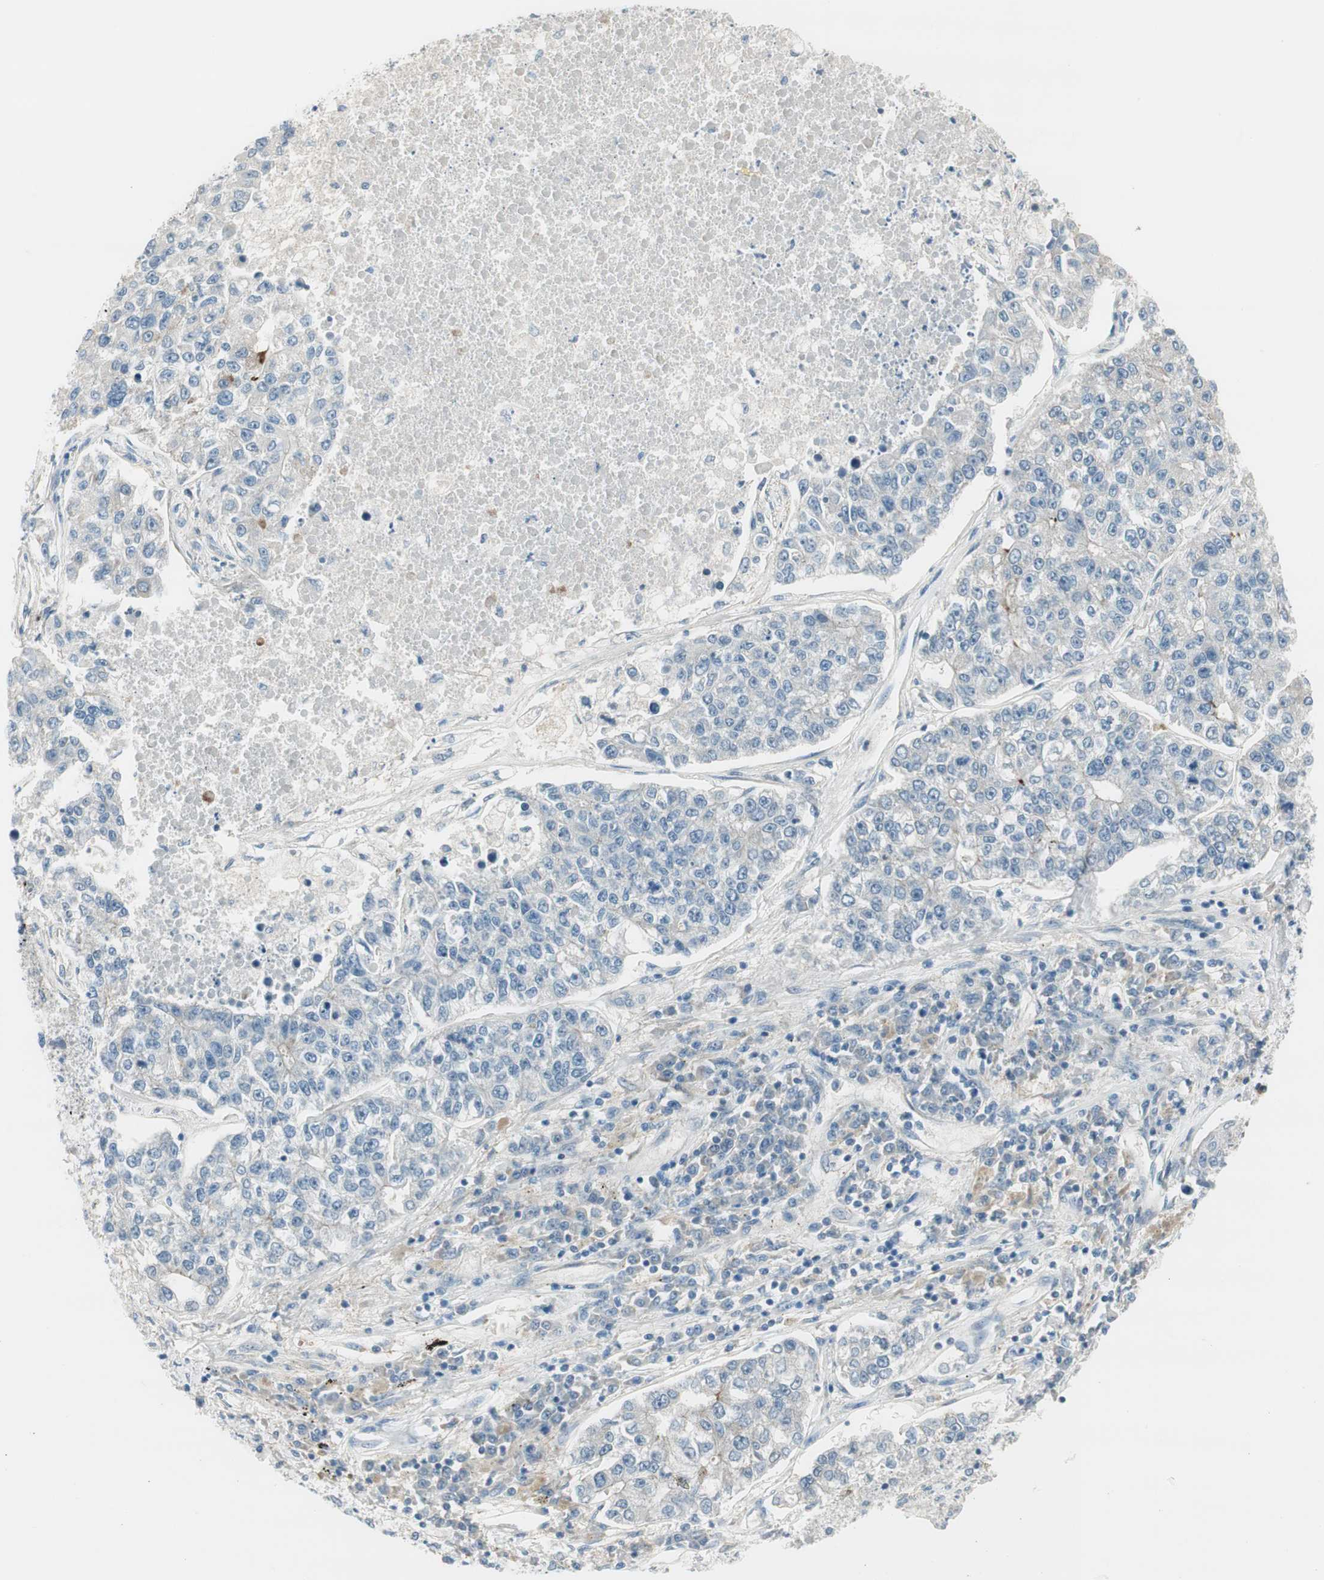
{"staining": {"intensity": "weak", "quantity": "<25%", "location": "cytoplasmic/membranous"}, "tissue": "lung cancer", "cell_type": "Tumor cells", "image_type": "cancer", "snomed": [{"axis": "morphology", "description": "Adenocarcinoma, NOS"}, {"axis": "topography", "description": "Lung"}], "caption": "This is a histopathology image of immunohistochemistry staining of lung adenocarcinoma, which shows no staining in tumor cells. The staining is performed using DAB brown chromogen with nuclei counter-stained in using hematoxylin.", "gene": "EVA1A", "patient": {"sex": "male", "age": 49}}